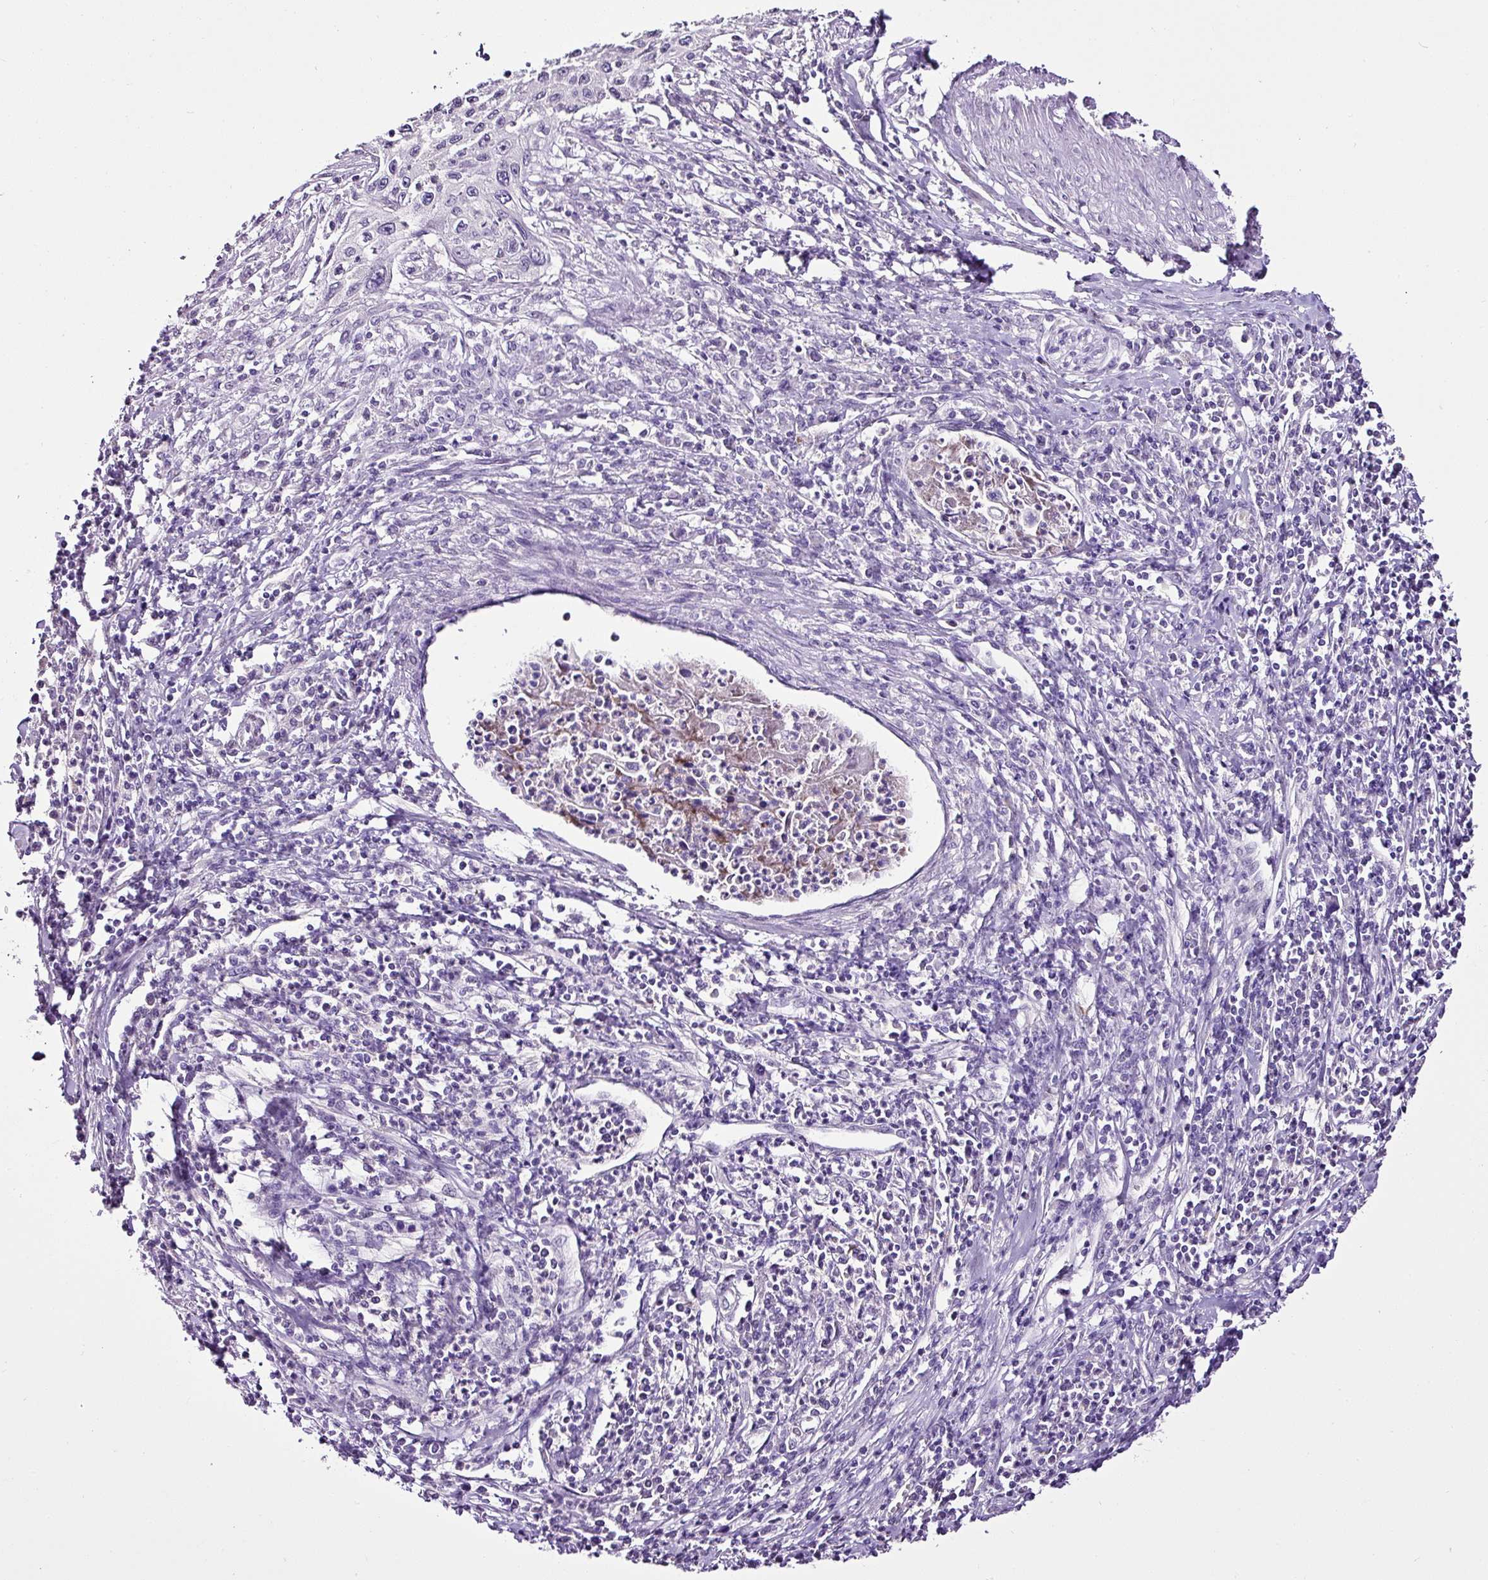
{"staining": {"intensity": "negative", "quantity": "none", "location": "none"}, "tissue": "cervical cancer", "cell_type": "Tumor cells", "image_type": "cancer", "snomed": [{"axis": "morphology", "description": "Squamous cell carcinoma, NOS"}, {"axis": "topography", "description": "Cervix"}], "caption": "Cervical squamous cell carcinoma was stained to show a protein in brown. There is no significant positivity in tumor cells.", "gene": "ESR1", "patient": {"sex": "female", "age": 32}}